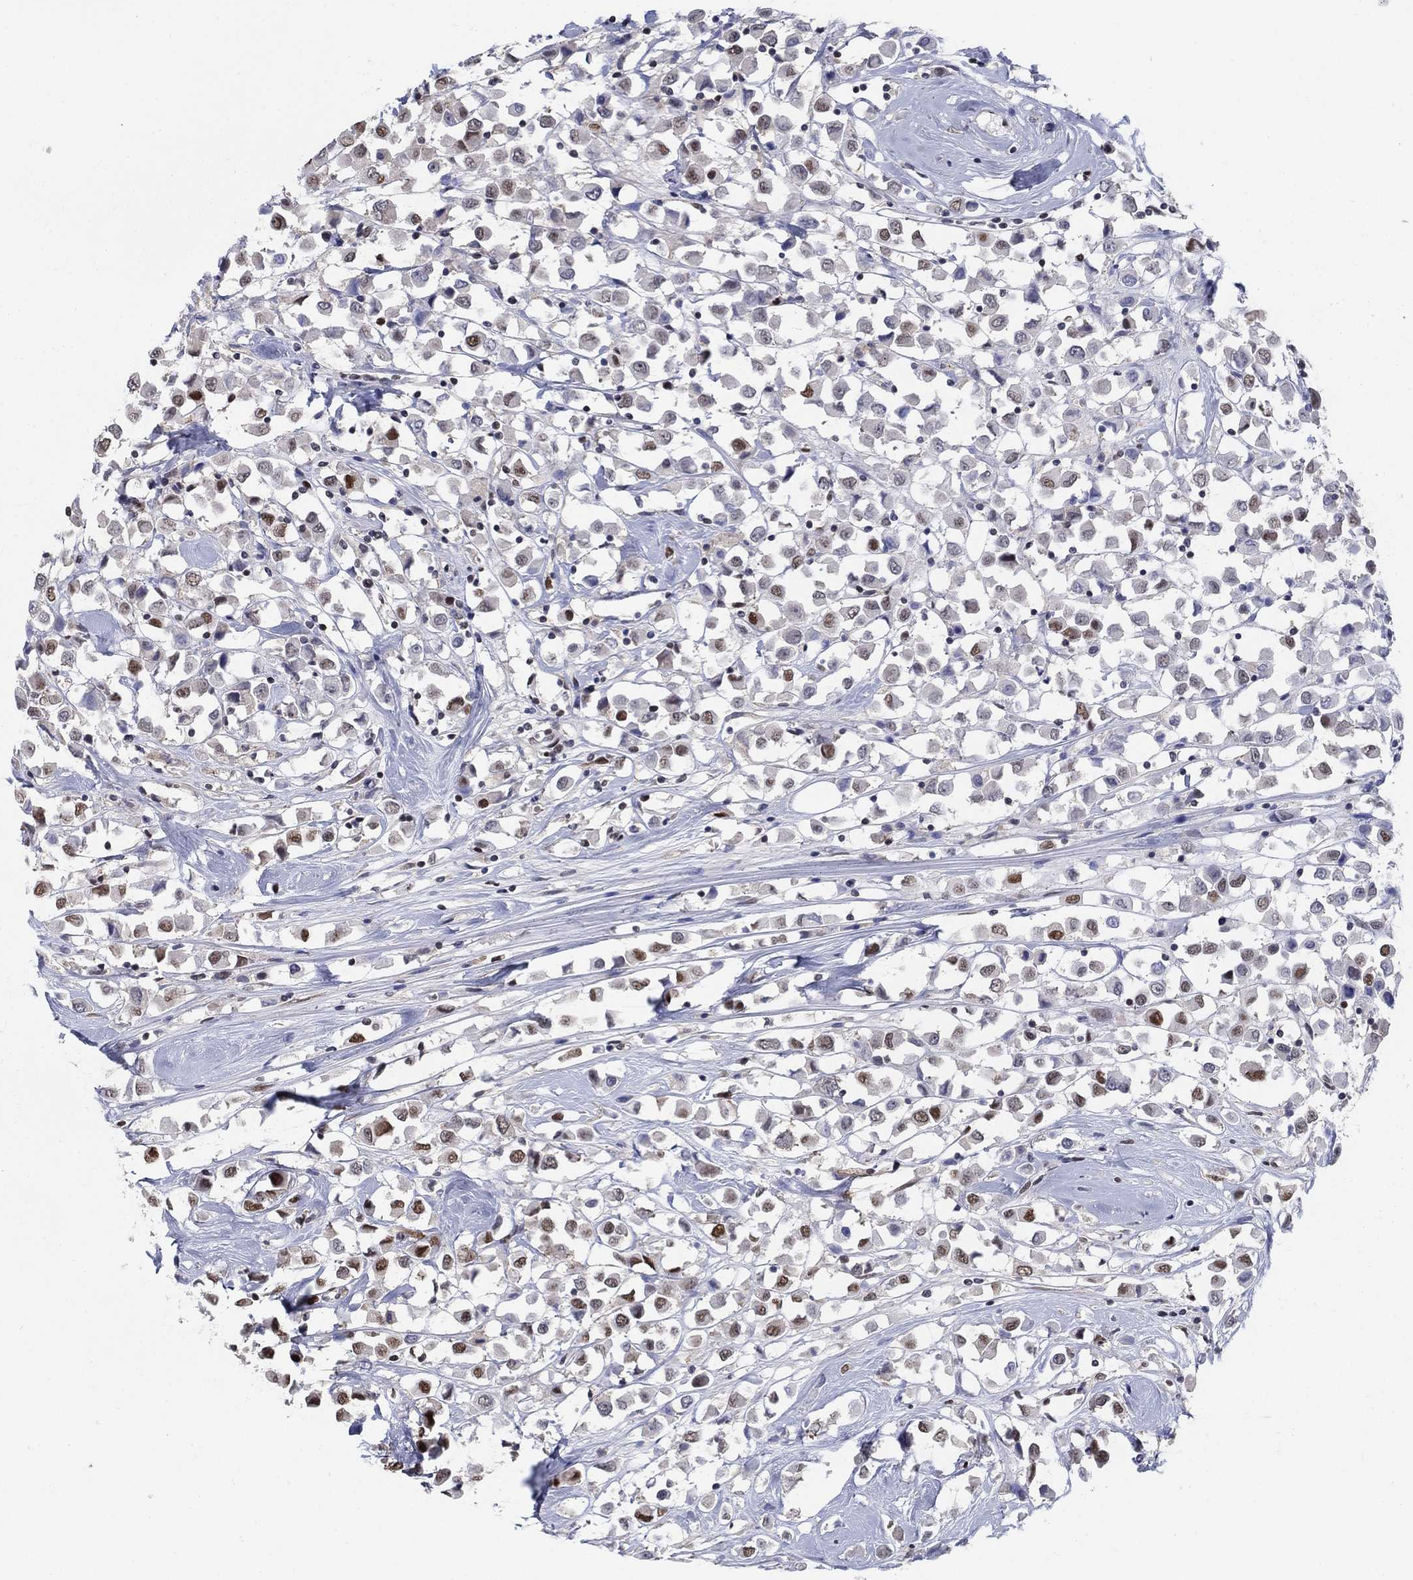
{"staining": {"intensity": "moderate", "quantity": "25%-75%", "location": "nuclear"}, "tissue": "breast cancer", "cell_type": "Tumor cells", "image_type": "cancer", "snomed": [{"axis": "morphology", "description": "Duct carcinoma"}, {"axis": "topography", "description": "Breast"}], "caption": "Brown immunohistochemical staining in human breast infiltrating ductal carcinoma reveals moderate nuclear staining in about 25%-75% of tumor cells. (Stains: DAB (3,3'-diaminobenzidine) in brown, nuclei in blue, Microscopy: brightfield microscopy at high magnification).", "gene": "CENPE", "patient": {"sex": "female", "age": 61}}